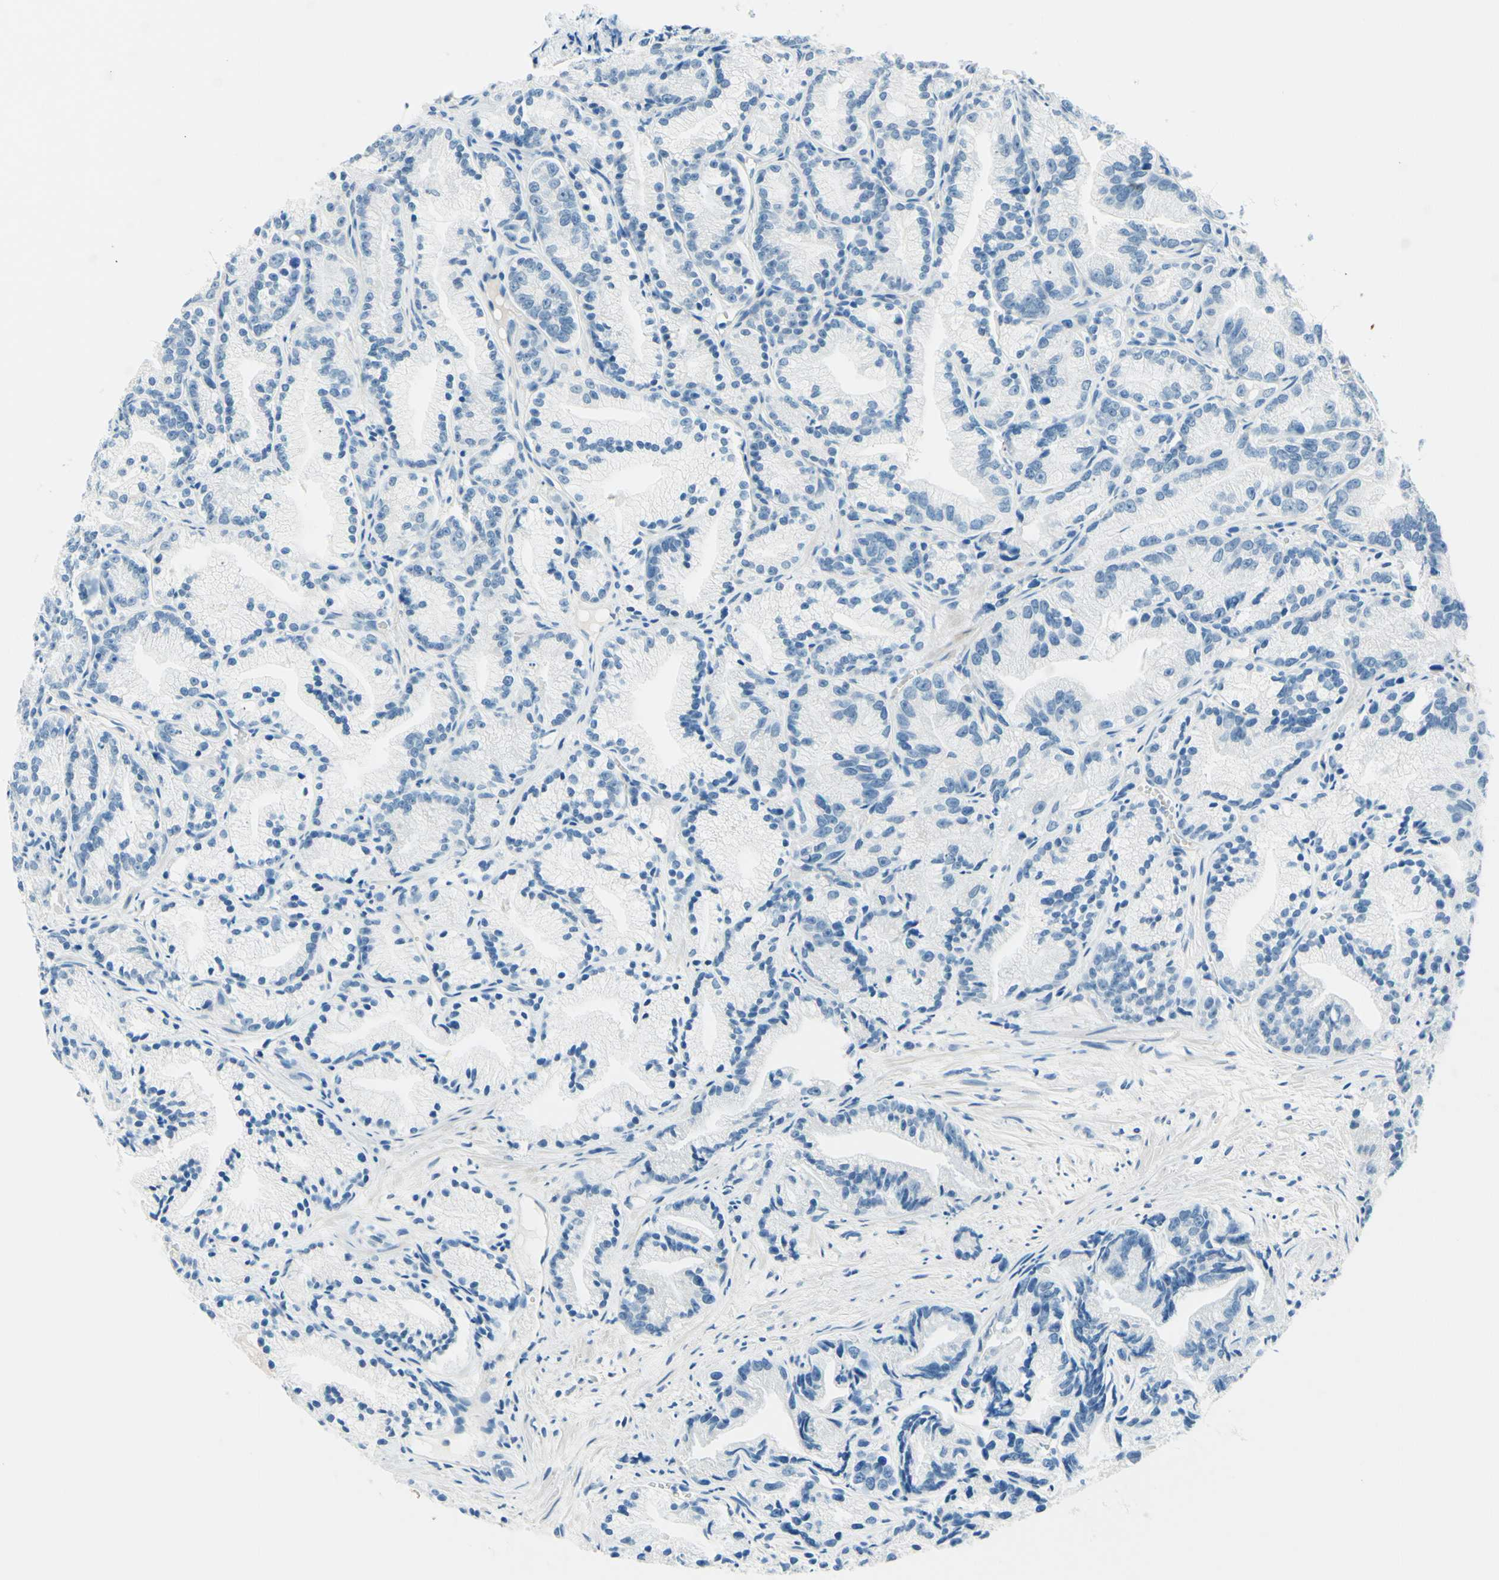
{"staining": {"intensity": "negative", "quantity": "none", "location": "none"}, "tissue": "prostate cancer", "cell_type": "Tumor cells", "image_type": "cancer", "snomed": [{"axis": "morphology", "description": "Adenocarcinoma, Low grade"}, {"axis": "topography", "description": "Prostate"}], "caption": "Tumor cells show no significant staining in prostate low-grade adenocarcinoma.", "gene": "PASD1", "patient": {"sex": "male", "age": 89}}